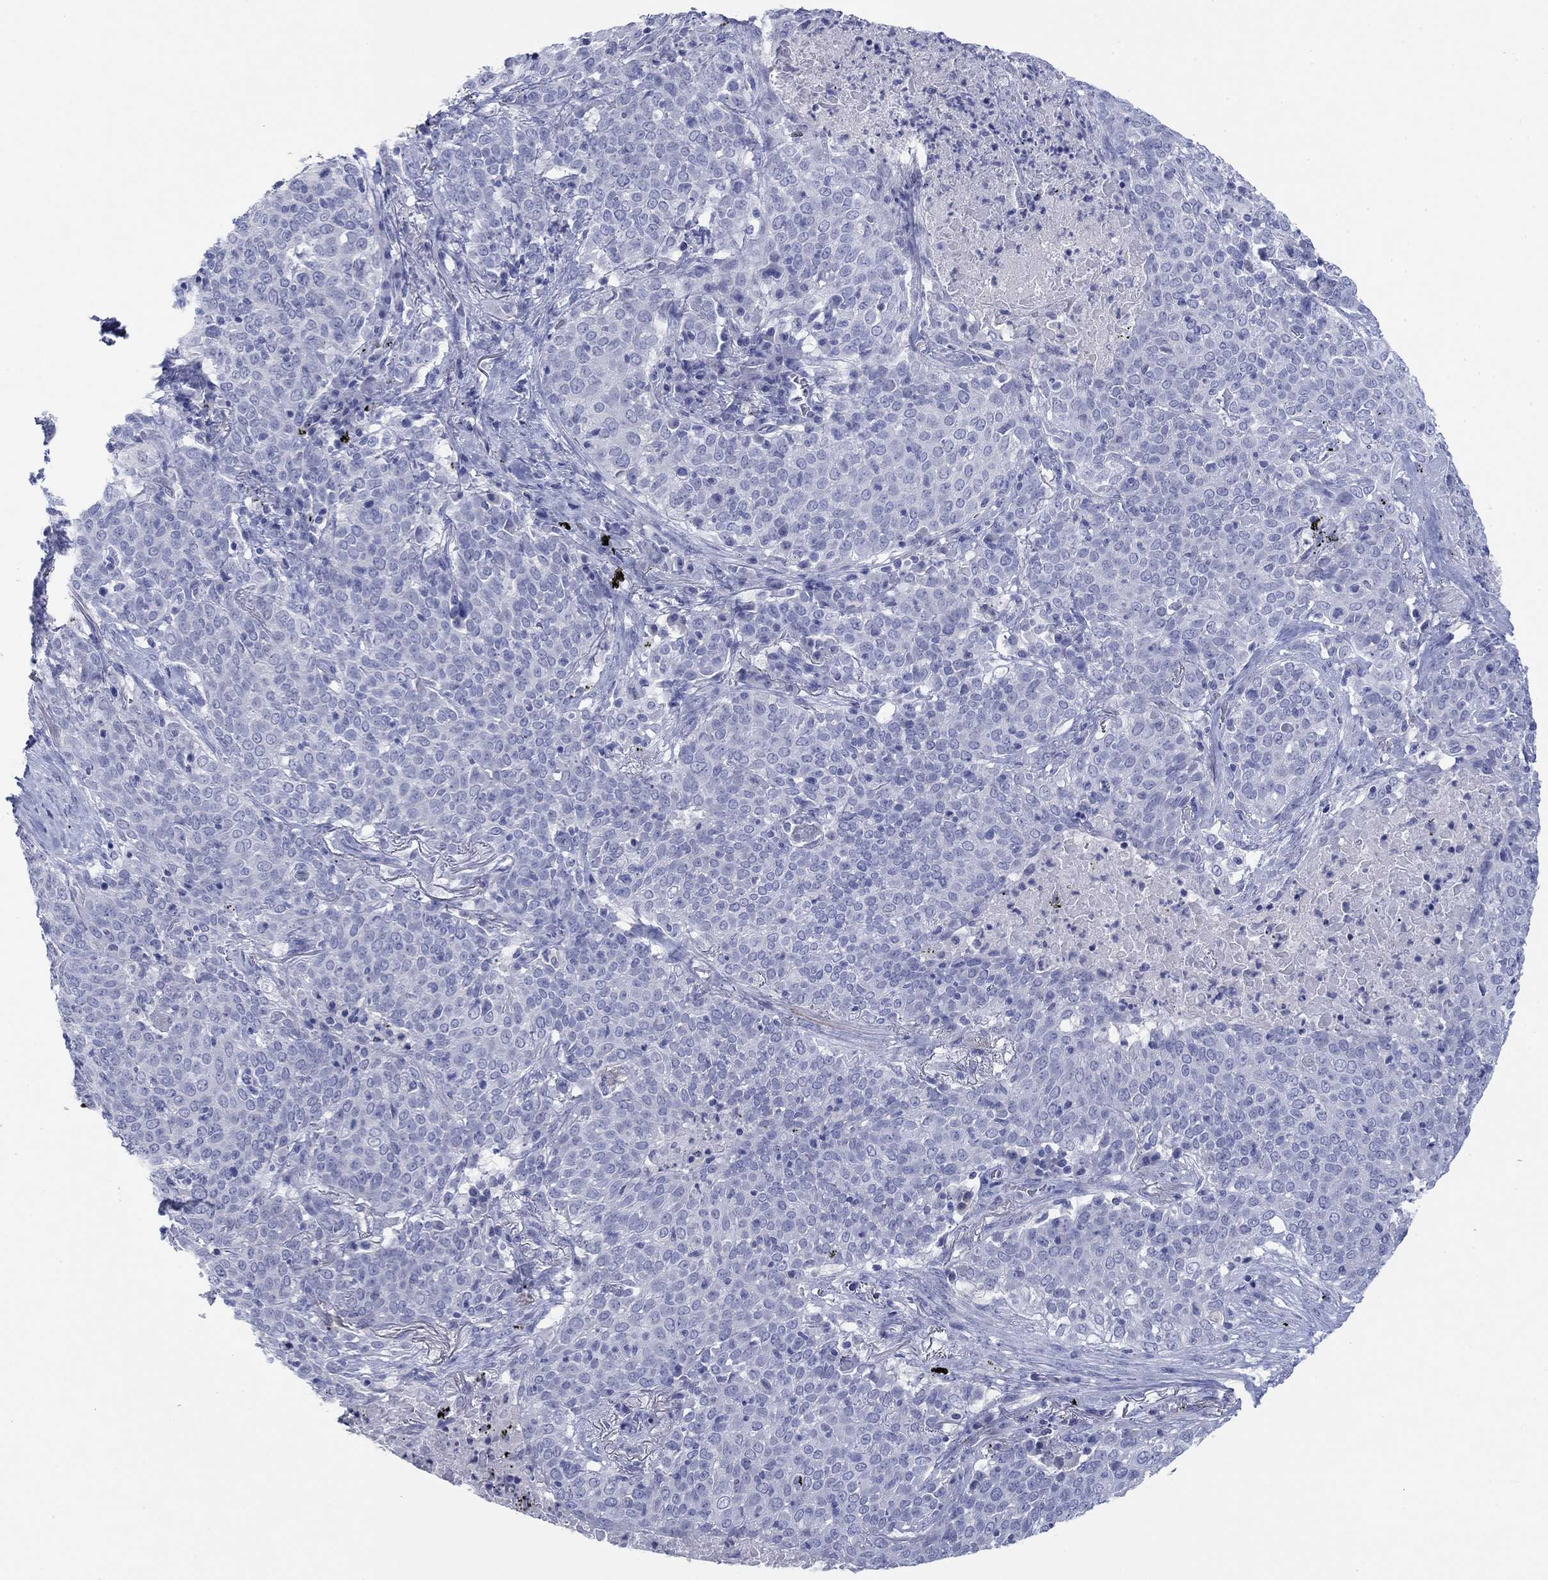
{"staining": {"intensity": "negative", "quantity": "none", "location": "none"}, "tissue": "lung cancer", "cell_type": "Tumor cells", "image_type": "cancer", "snomed": [{"axis": "morphology", "description": "Squamous cell carcinoma, NOS"}, {"axis": "topography", "description": "Lung"}], "caption": "A photomicrograph of human lung cancer (squamous cell carcinoma) is negative for staining in tumor cells.", "gene": "PDYN", "patient": {"sex": "male", "age": 82}}